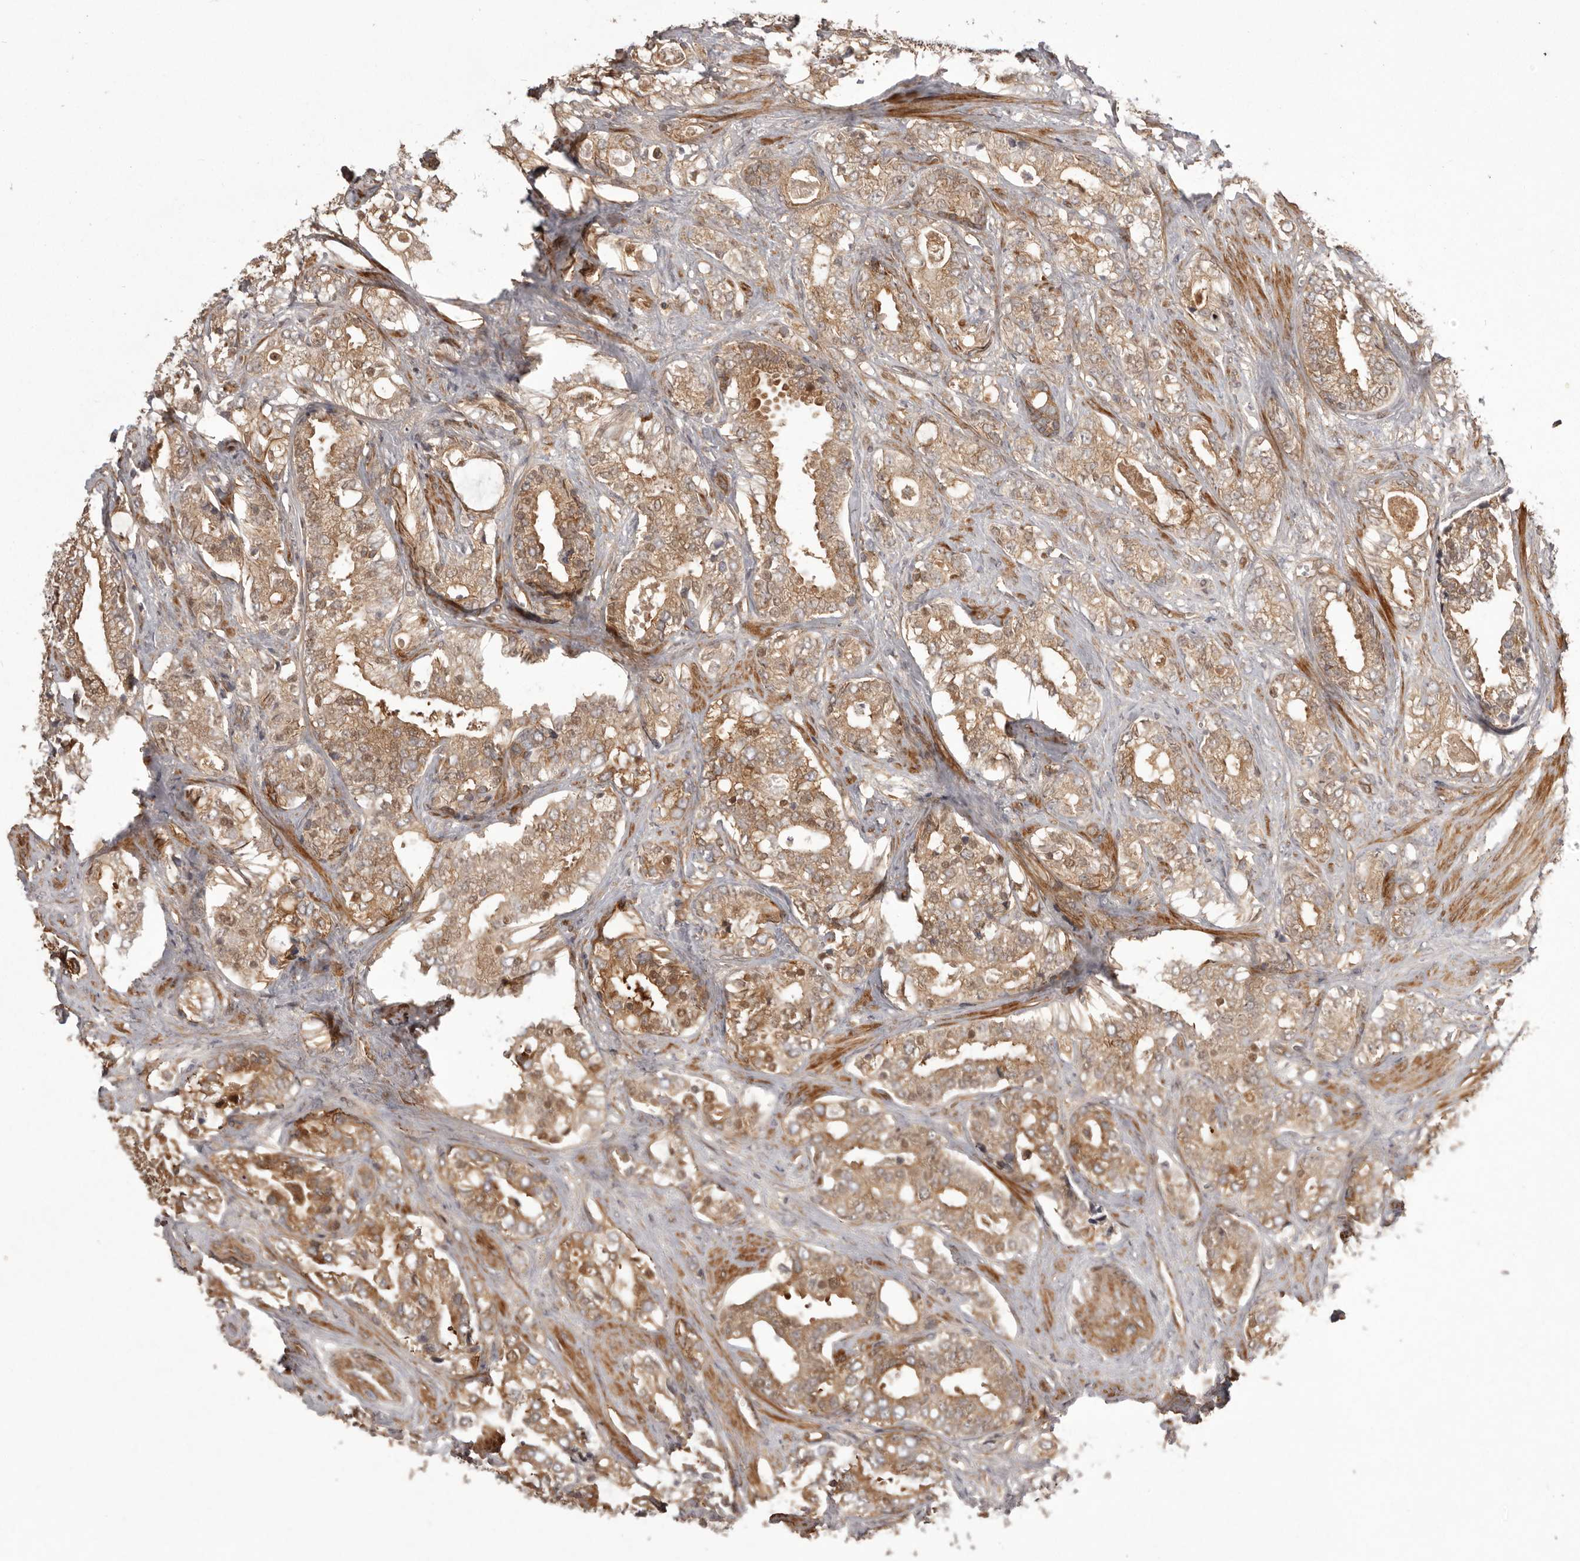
{"staining": {"intensity": "moderate", "quantity": ">75%", "location": "cytoplasmic/membranous"}, "tissue": "prostate cancer", "cell_type": "Tumor cells", "image_type": "cancer", "snomed": [{"axis": "morphology", "description": "Adenocarcinoma, High grade"}, {"axis": "topography", "description": "Prostate and seminal vesicle, NOS"}], "caption": "Human prostate cancer stained with a brown dye demonstrates moderate cytoplasmic/membranous positive expression in about >75% of tumor cells.", "gene": "NFKBIA", "patient": {"sex": "male", "age": 67}}